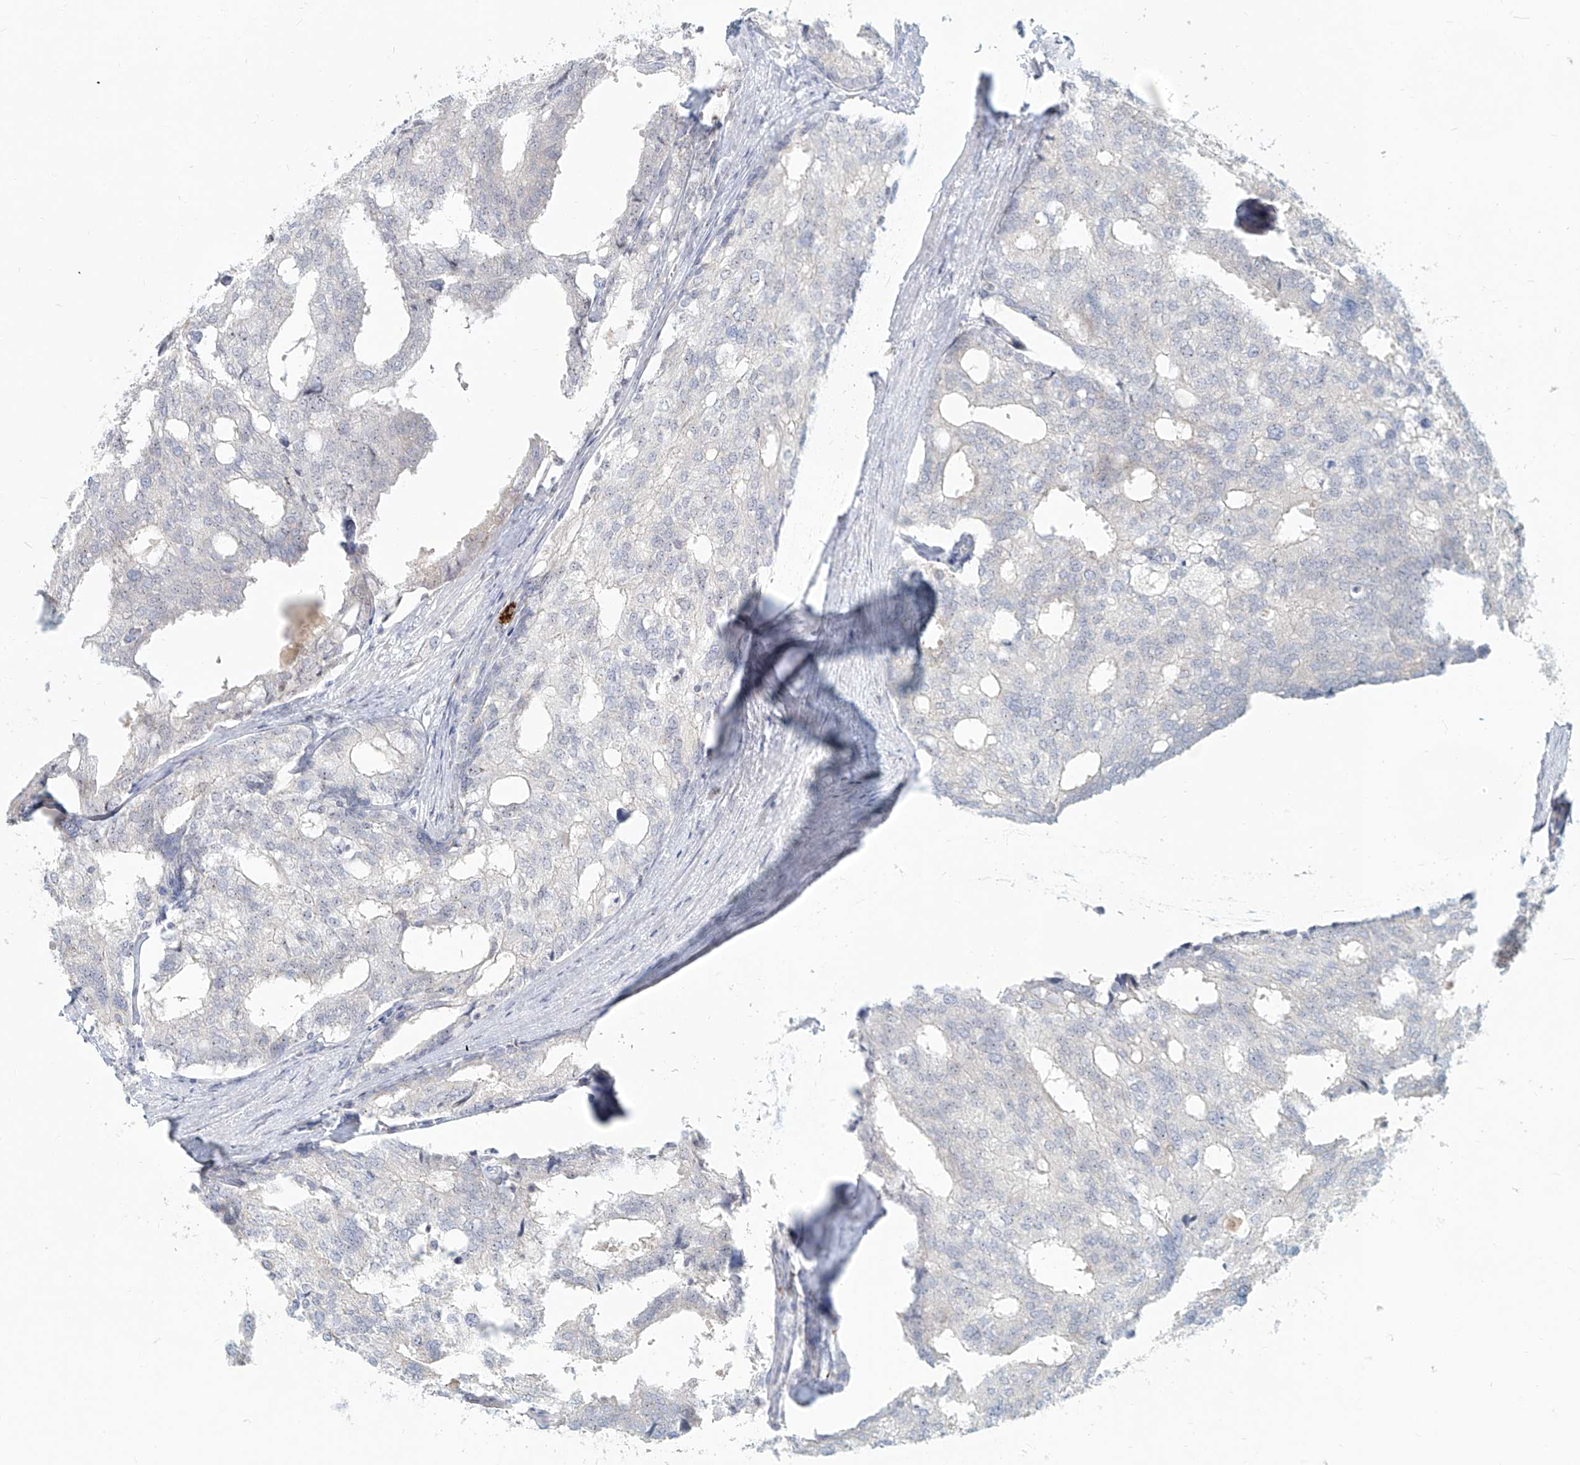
{"staining": {"intensity": "negative", "quantity": "none", "location": "none"}, "tissue": "prostate cancer", "cell_type": "Tumor cells", "image_type": "cancer", "snomed": [{"axis": "morphology", "description": "Adenocarcinoma, High grade"}, {"axis": "topography", "description": "Prostate"}], "caption": "IHC photomicrograph of neoplastic tissue: prostate cancer (high-grade adenocarcinoma) stained with DAB demonstrates no significant protein positivity in tumor cells.", "gene": "BYSL", "patient": {"sex": "male", "age": 50}}